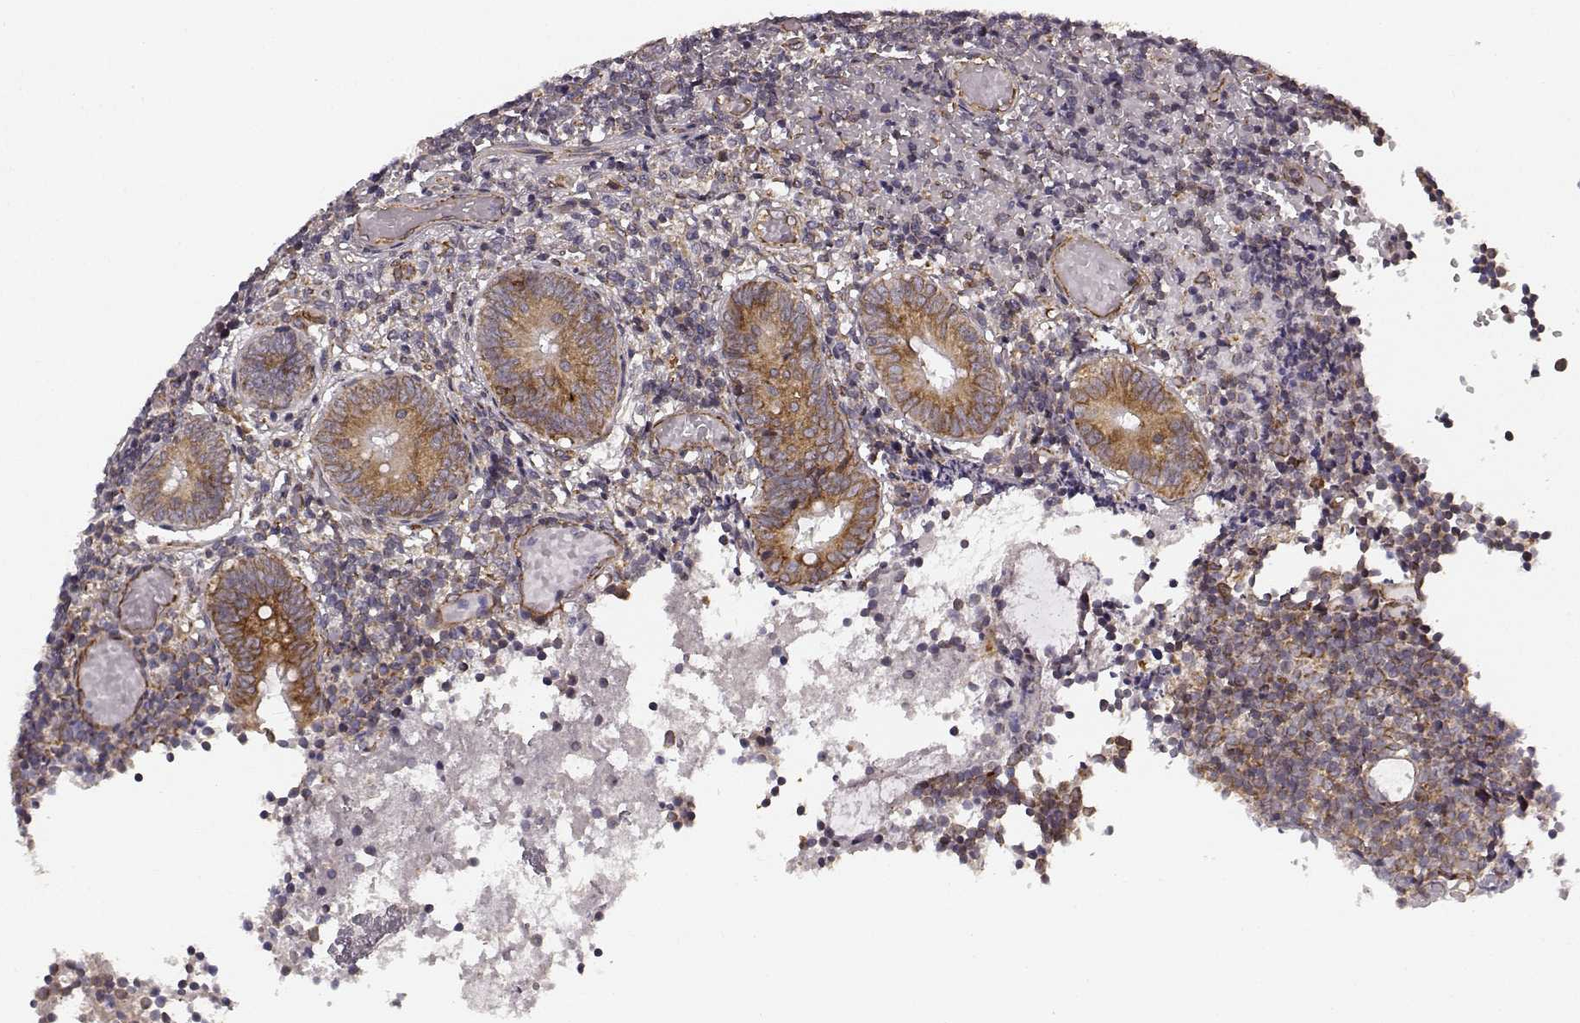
{"staining": {"intensity": "moderate", "quantity": ">75%", "location": "cytoplasmic/membranous"}, "tissue": "appendix", "cell_type": "Glandular cells", "image_type": "normal", "snomed": [{"axis": "morphology", "description": "Normal tissue, NOS"}, {"axis": "topography", "description": "Appendix"}], "caption": "The image shows staining of benign appendix, revealing moderate cytoplasmic/membranous protein staining (brown color) within glandular cells.", "gene": "TMEM14A", "patient": {"sex": "female", "age": 32}}